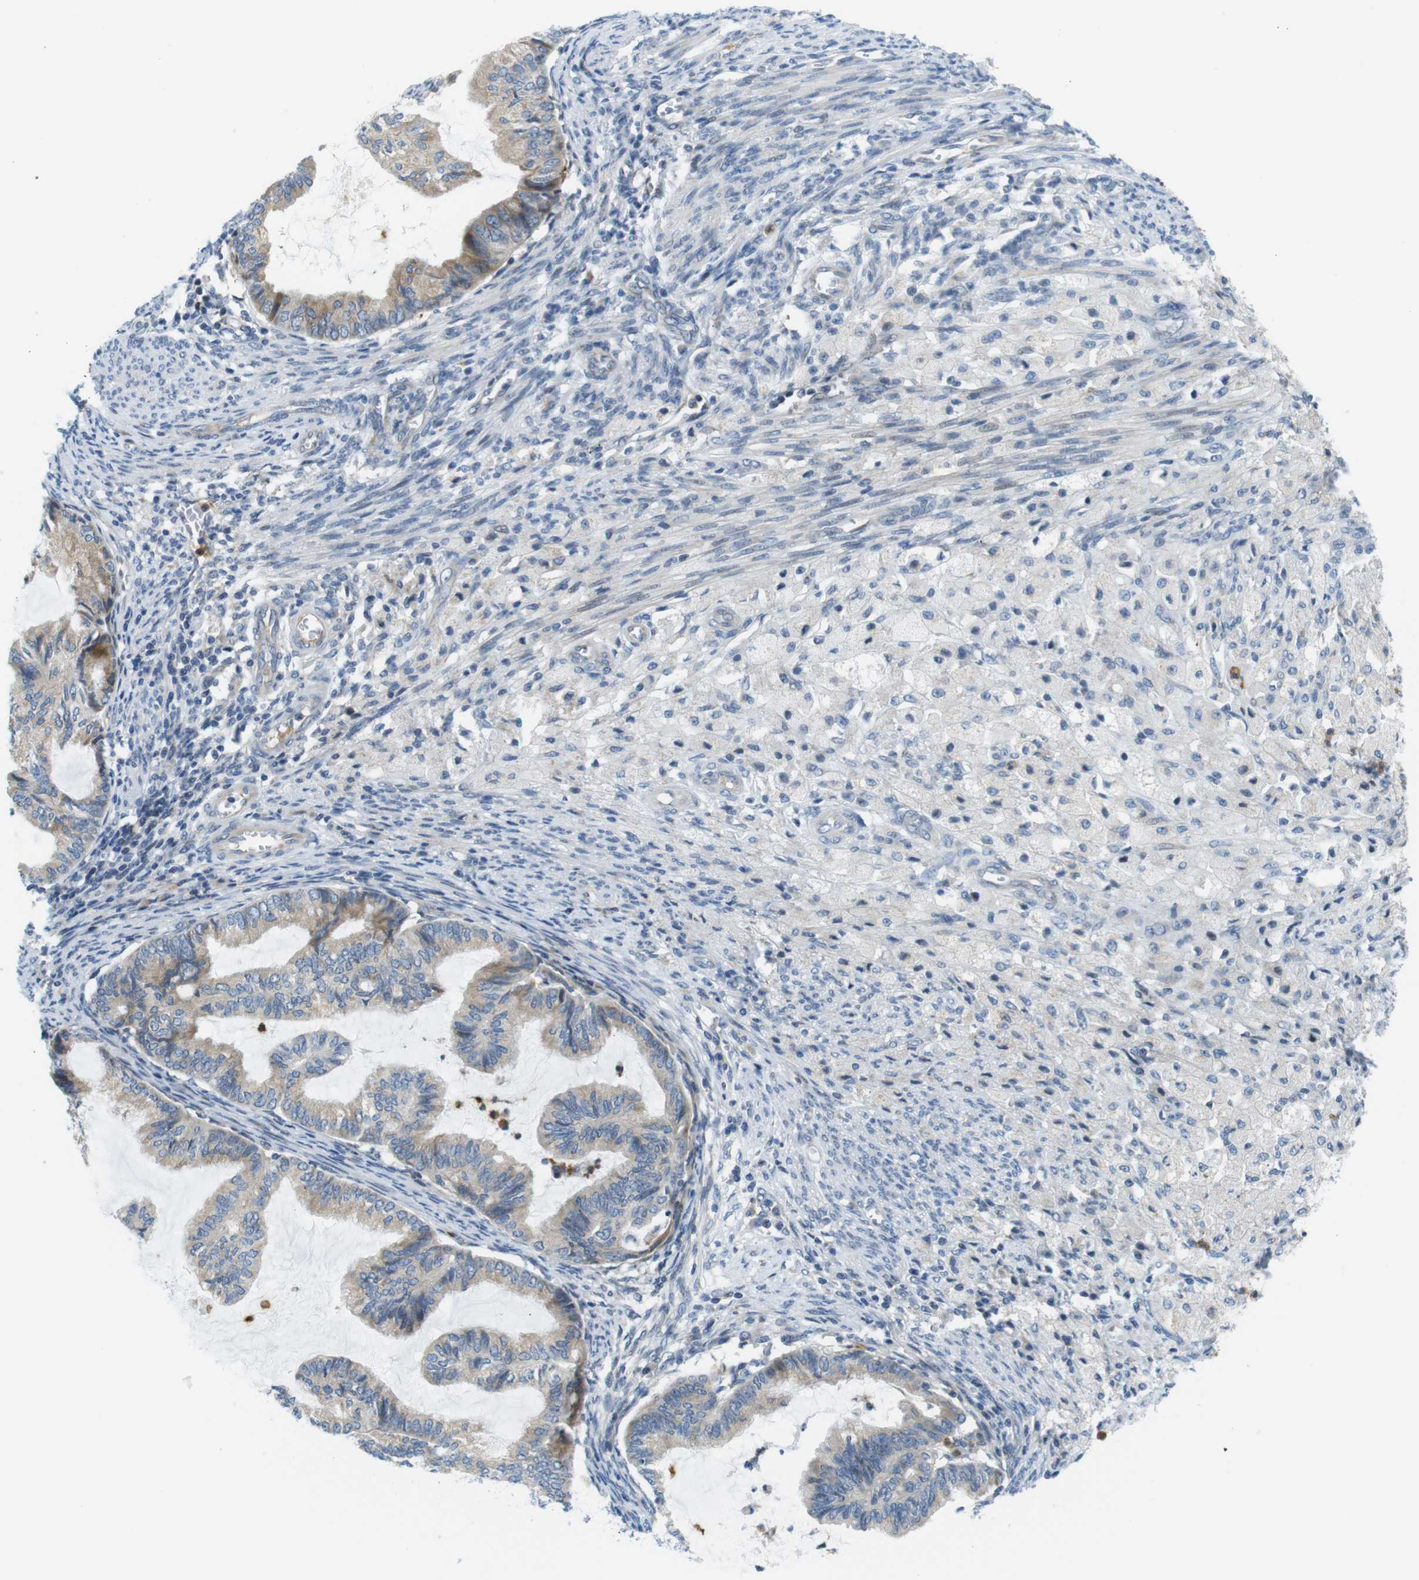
{"staining": {"intensity": "weak", "quantity": ">75%", "location": "cytoplasmic/membranous"}, "tissue": "cervical cancer", "cell_type": "Tumor cells", "image_type": "cancer", "snomed": [{"axis": "morphology", "description": "Normal tissue, NOS"}, {"axis": "morphology", "description": "Adenocarcinoma, NOS"}, {"axis": "topography", "description": "Cervix"}, {"axis": "topography", "description": "Endometrium"}], "caption": "Protein expression analysis of human adenocarcinoma (cervical) reveals weak cytoplasmic/membranous staining in approximately >75% of tumor cells. Immunohistochemistry (ihc) stains the protein of interest in brown and the nuclei are stained blue.", "gene": "ZDHHC3", "patient": {"sex": "female", "age": 86}}